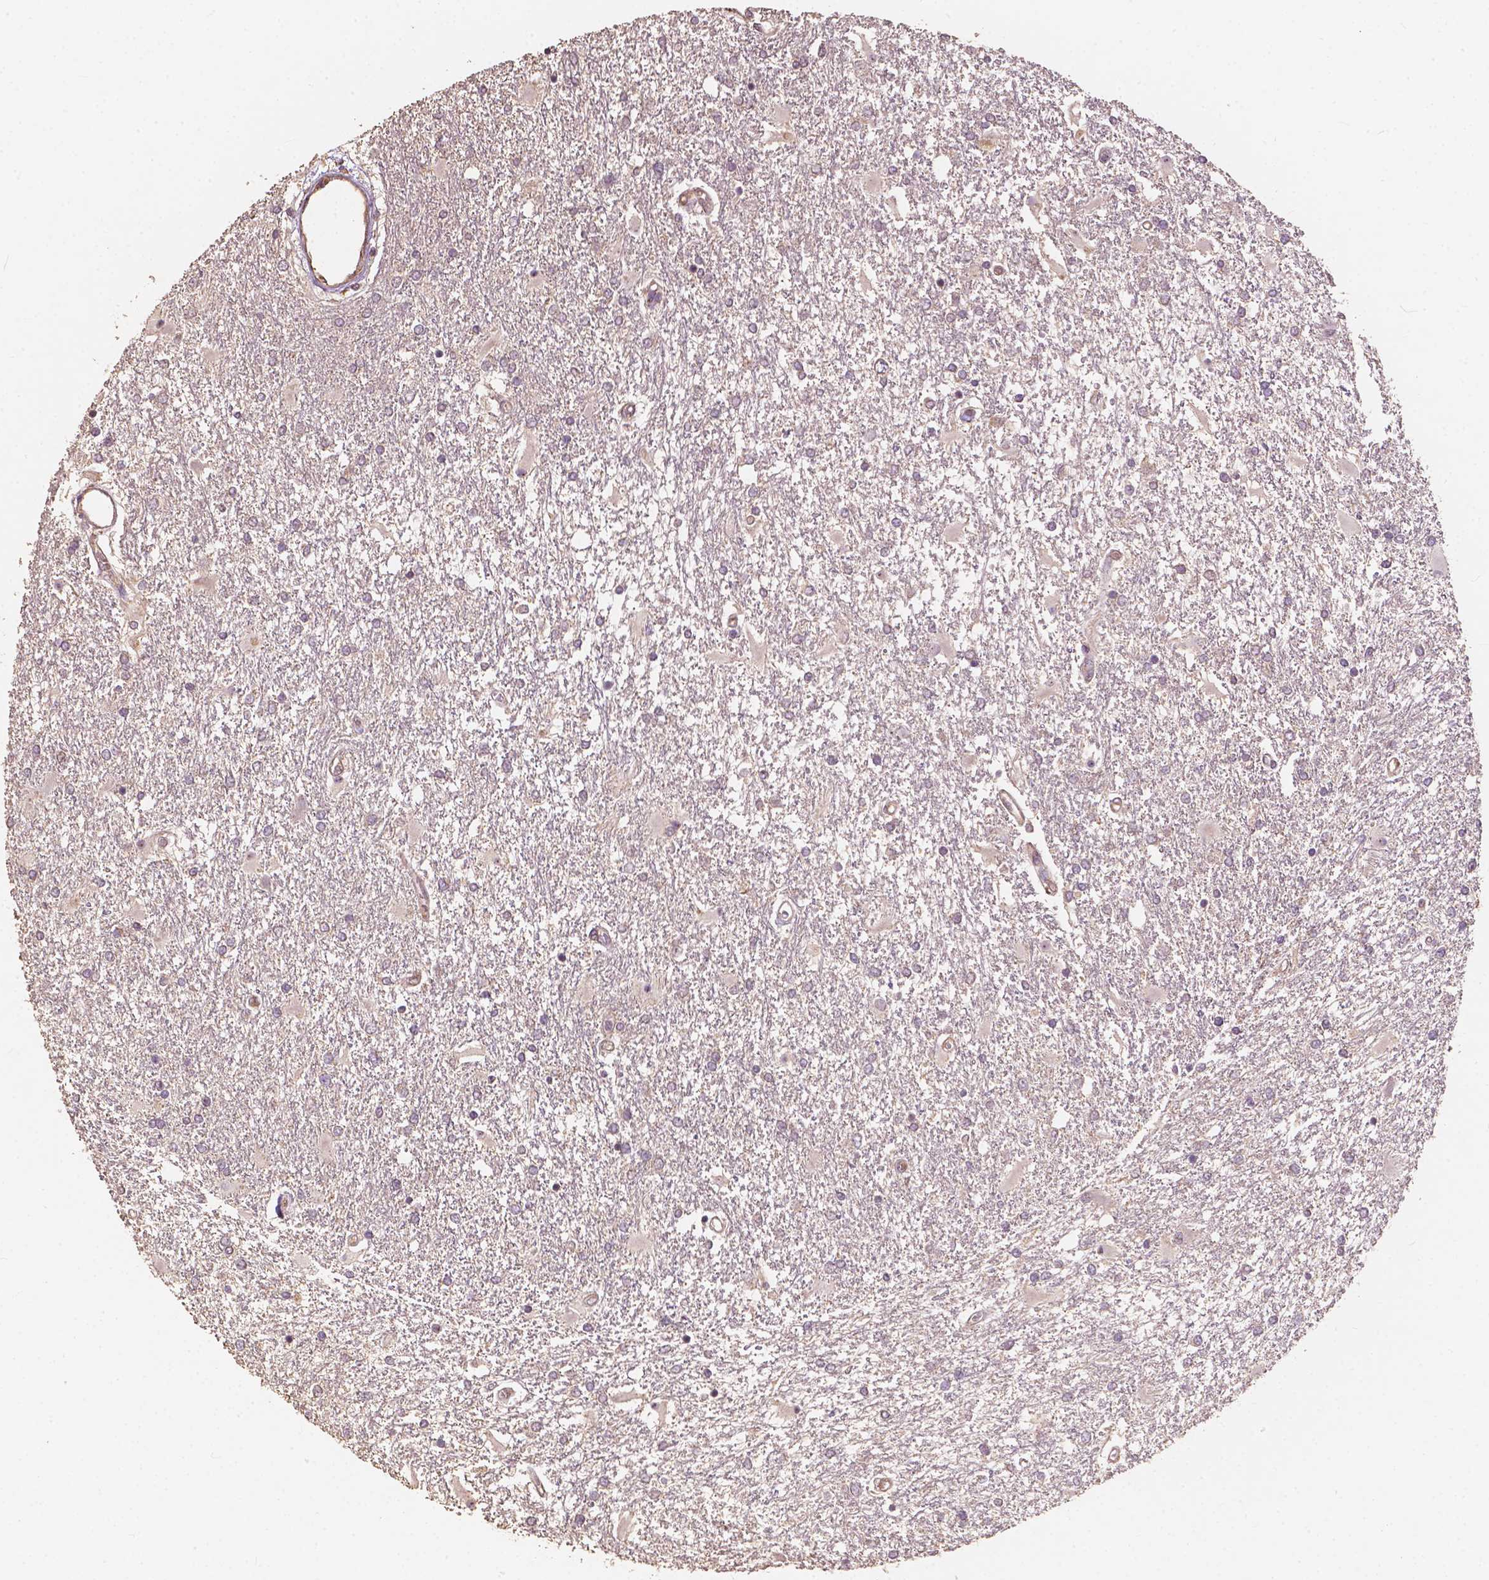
{"staining": {"intensity": "negative", "quantity": "none", "location": "none"}, "tissue": "glioma", "cell_type": "Tumor cells", "image_type": "cancer", "snomed": [{"axis": "morphology", "description": "Glioma, malignant, High grade"}, {"axis": "topography", "description": "Cerebral cortex"}], "caption": "Histopathology image shows no protein positivity in tumor cells of malignant high-grade glioma tissue.", "gene": "G3BP1", "patient": {"sex": "male", "age": 79}}